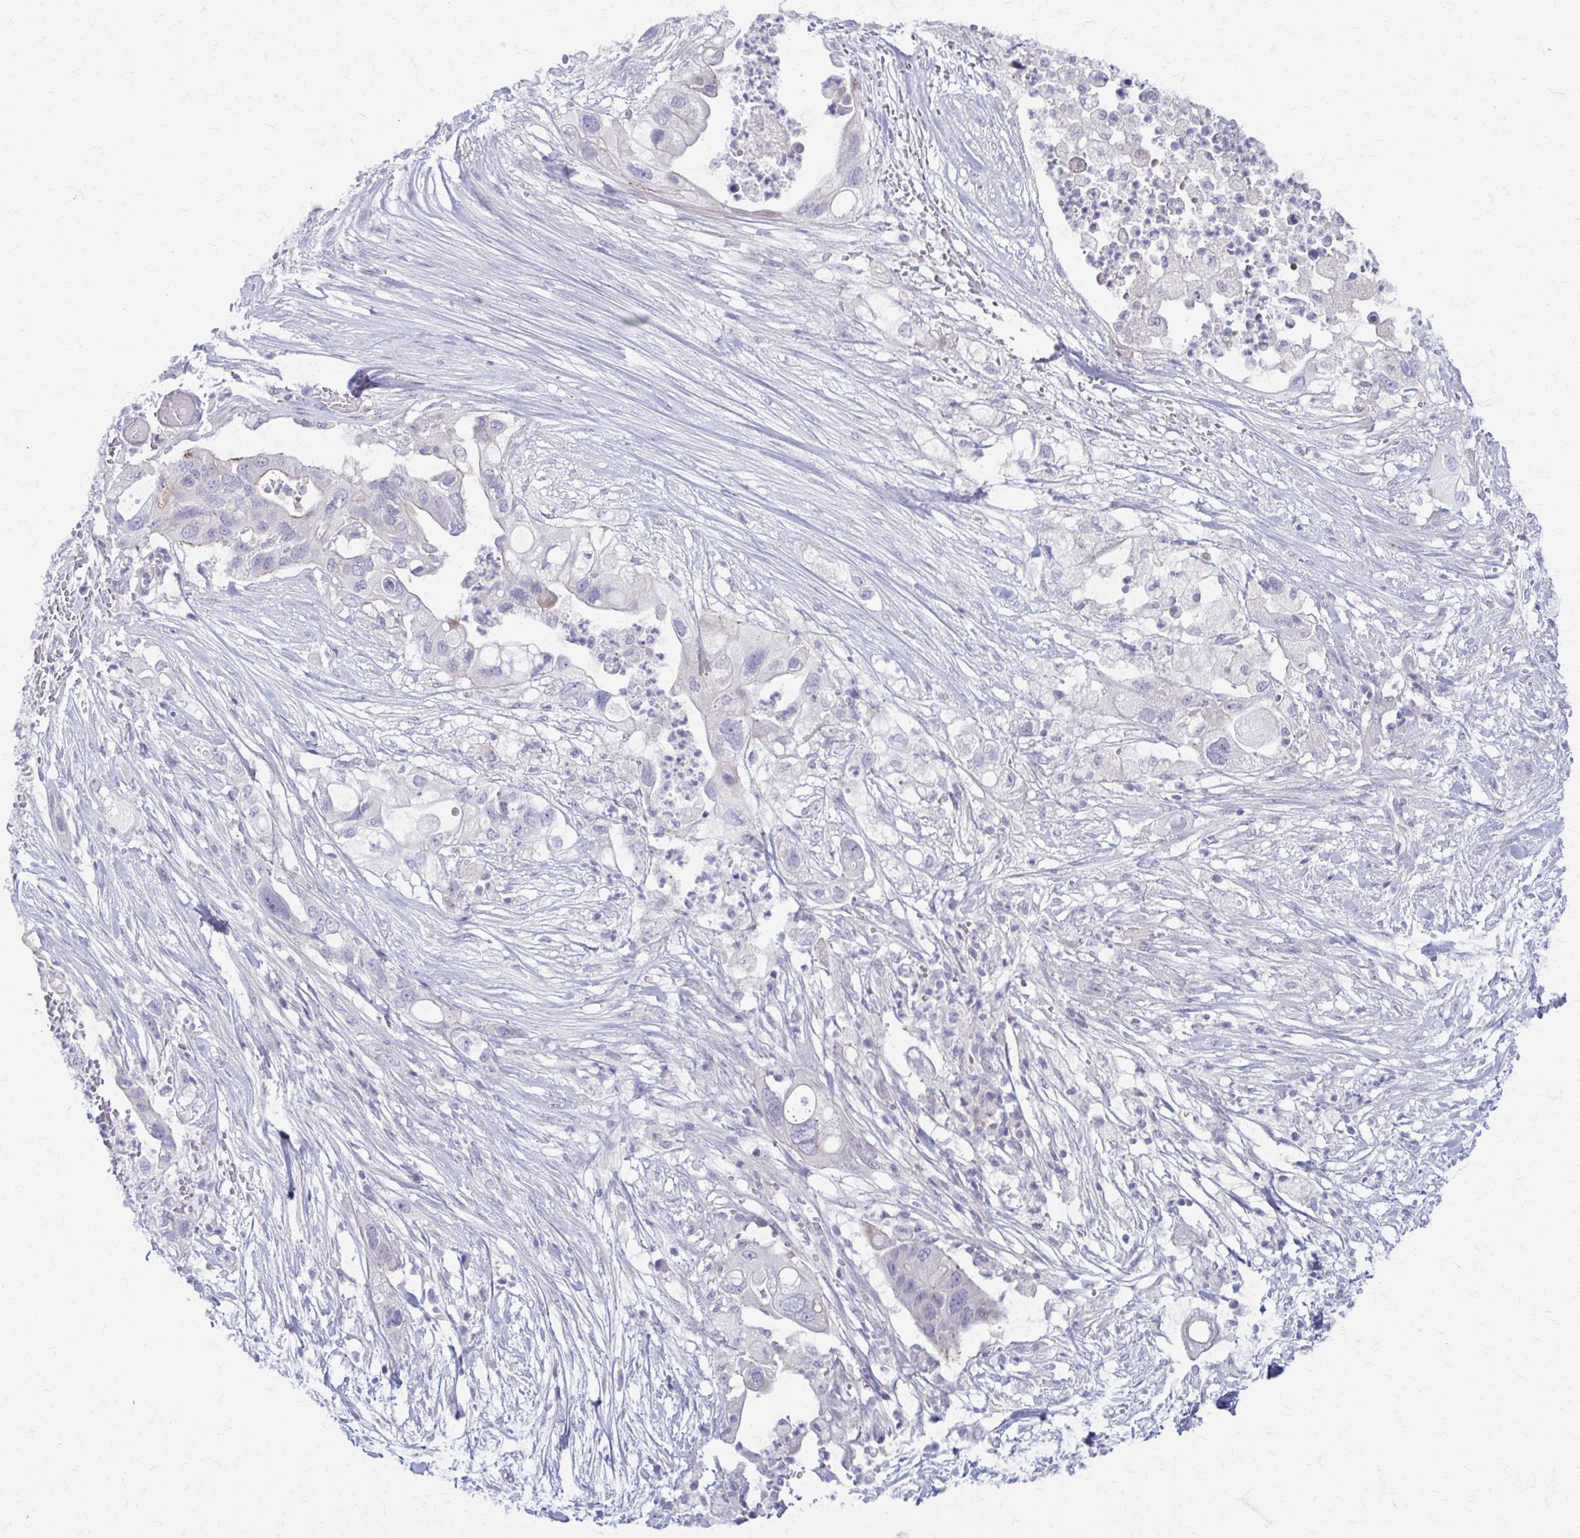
{"staining": {"intensity": "negative", "quantity": "none", "location": "none"}, "tissue": "pancreatic cancer", "cell_type": "Tumor cells", "image_type": "cancer", "snomed": [{"axis": "morphology", "description": "Adenocarcinoma, NOS"}, {"axis": "topography", "description": "Pancreas"}], "caption": "Tumor cells are negative for brown protein staining in pancreatic cancer.", "gene": "RHOBTB2", "patient": {"sex": "female", "age": 72}}